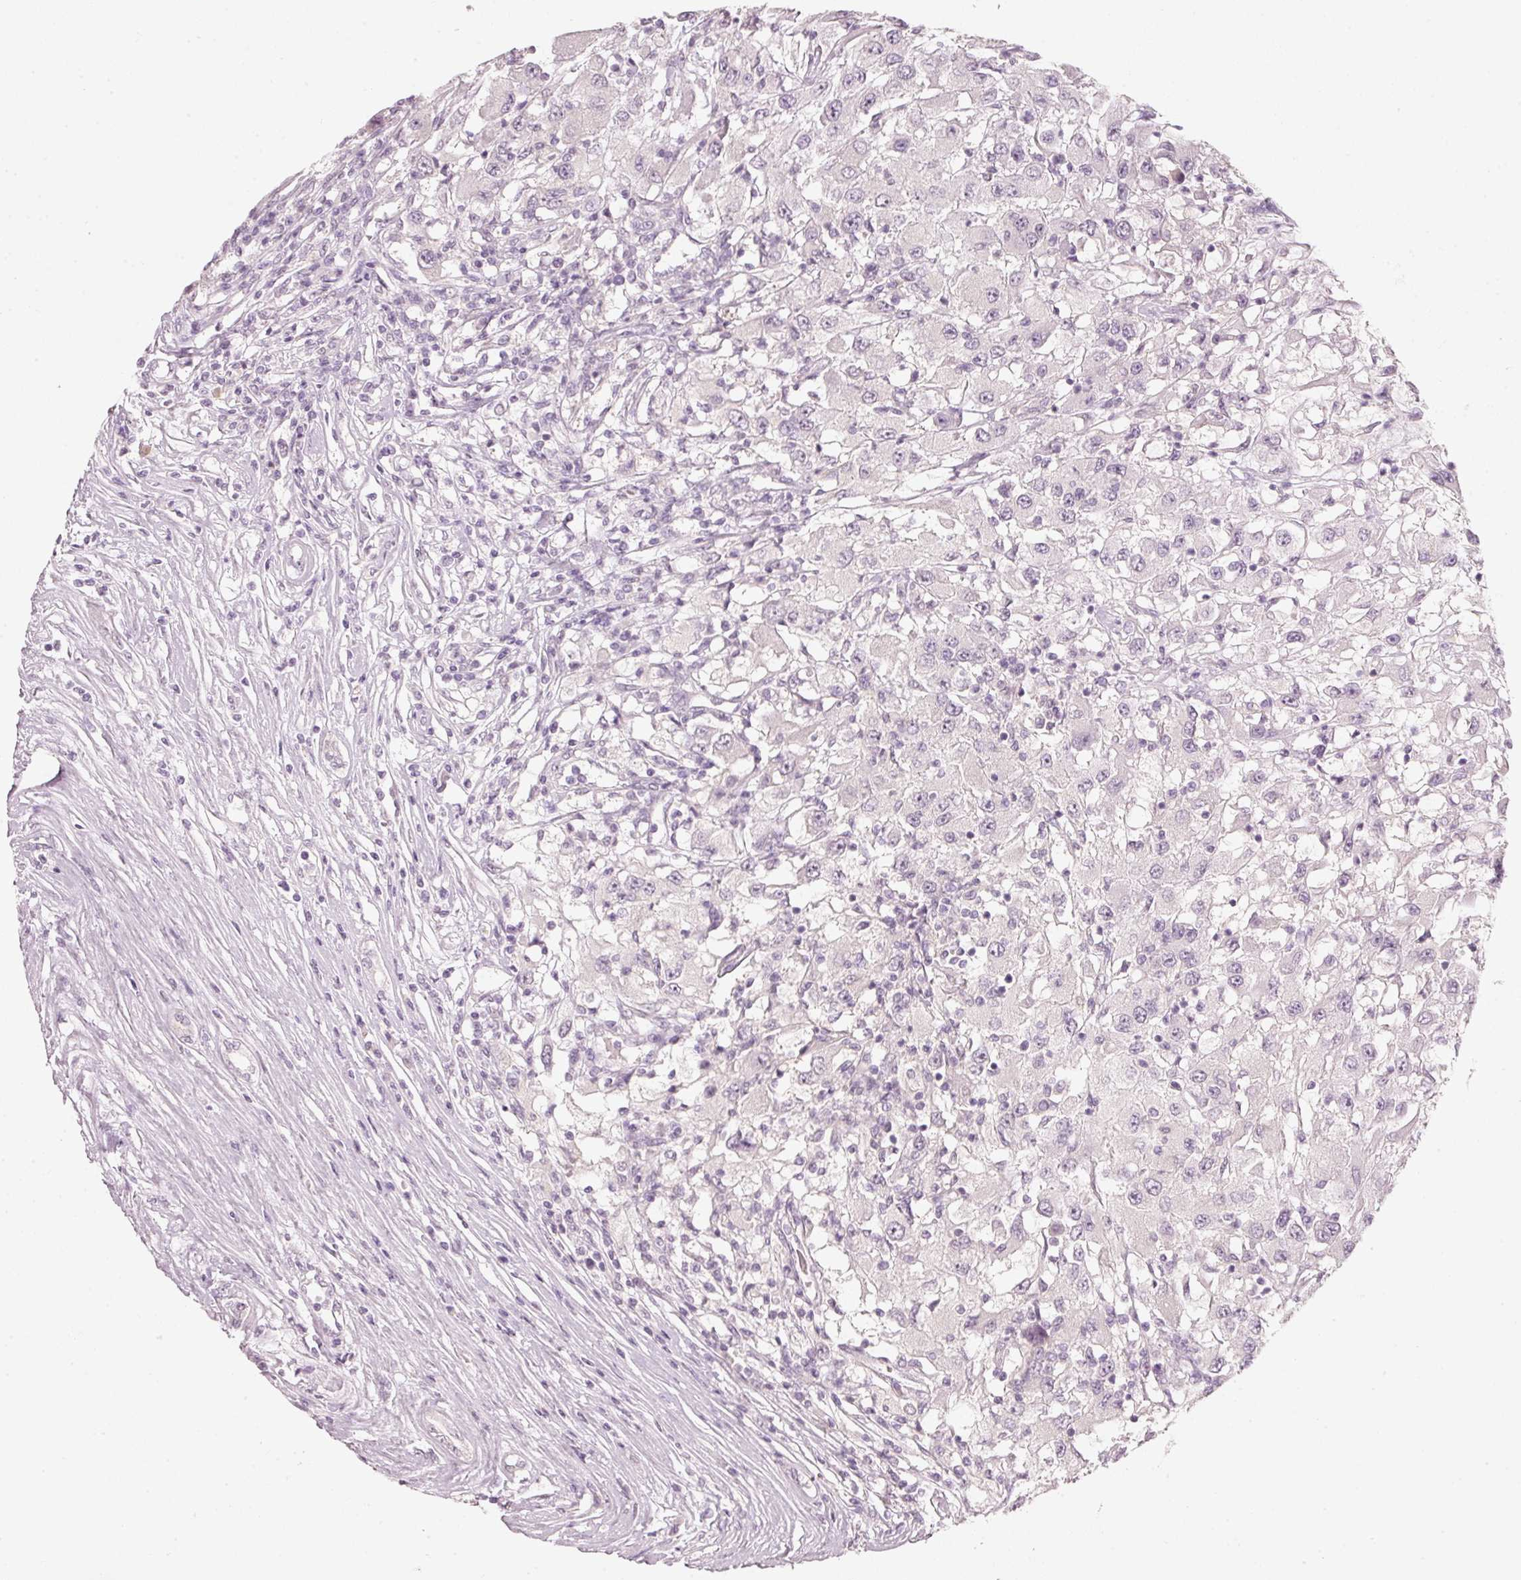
{"staining": {"intensity": "negative", "quantity": "none", "location": "none"}, "tissue": "renal cancer", "cell_type": "Tumor cells", "image_type": "cancer", "snomed": [{"axis": "morphology", "description": "Adenocarcinoma, NOS"}, {"axis": "topography", "description": "Kidney"}], "caption": "A micrograph of renal adenocarcinoma stained for a protein displays no brown staining in tumor cells.", "gene": "STEAP1", "patient": {"sex": "female", "age": 67}}